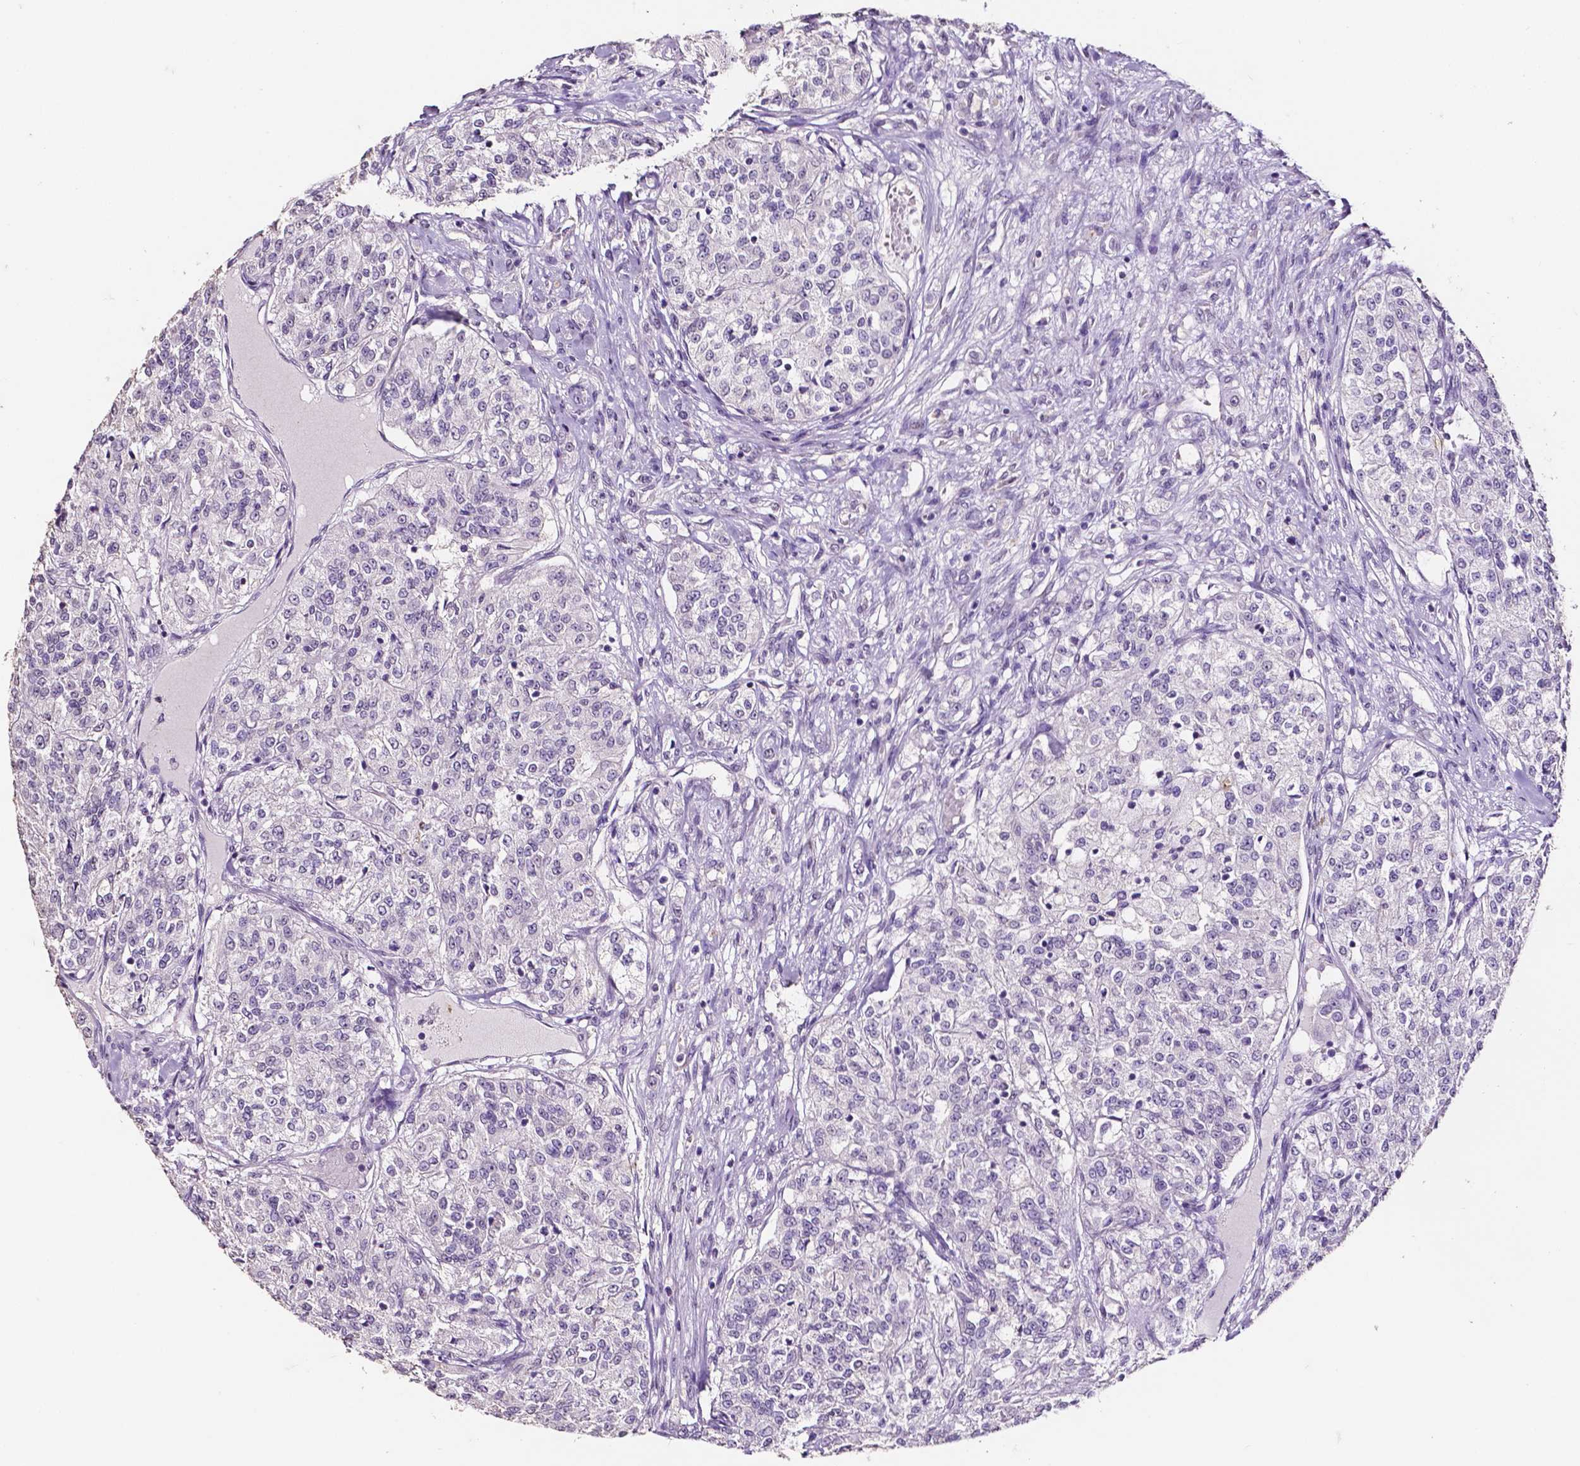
{"staining": {"intensity": "negative", "quantity": "none", "location": "none"}, "tissue": "renal cancer", "cell_type": "Tumor cells", "image_type": "cancer", "snomed": [{"axis": "morphology", "description": "Adenocarcinoma, NOS"}, {"axis": "topography", "description": "Kidney"}], "caption": "This is a image of IHC staining of renal adenocarcinoma, which shows no positivity in tumor cells.", "gene": "PSAT1", "patient": {"sex": "female", "age": 63}}